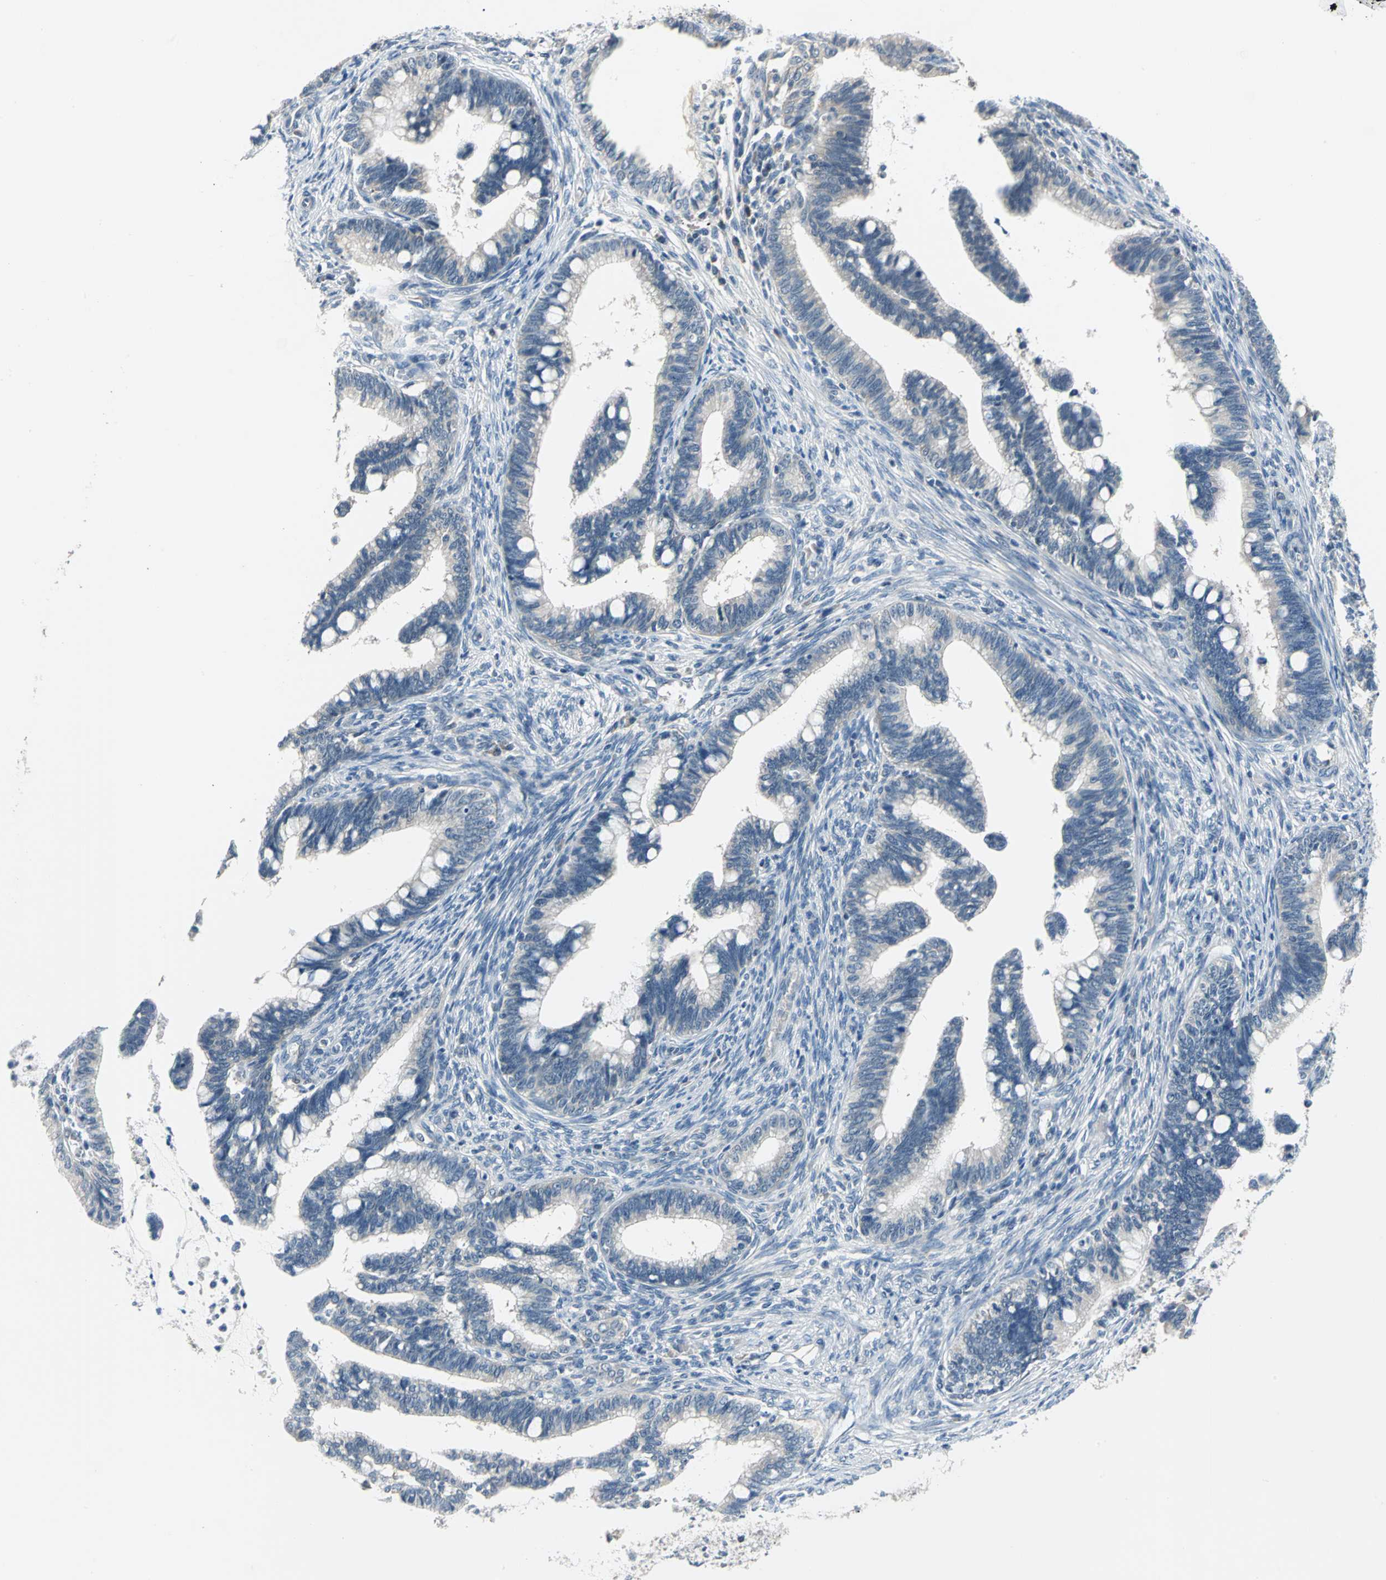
{"staining": {"intensity": "weak", "quantity": "25%-75%", "location": "cytoplasmic/membranous"}, "tissue": "cervical cancer", "cell_type": "Tumor cells", "image_type": "cancer", "snomed": [{"axis": "morphology", "description": "Adenocarcinoma, NOS"}, {"axis": "topography", "description": "Cervix"}], "caption": "Tumor cells reveal low levels of weak cytoplasmic/membranous staining in about 25%-75% of cells in adenocarcinoma (cervical). The staining was performed using DAB to visualize the protein expression in brown, while the nuclei were stained in blue with hematoxylin (Magnification: 20x).", "gene": "ZNF415", "patient": {"sex": "female", "age": 36}}